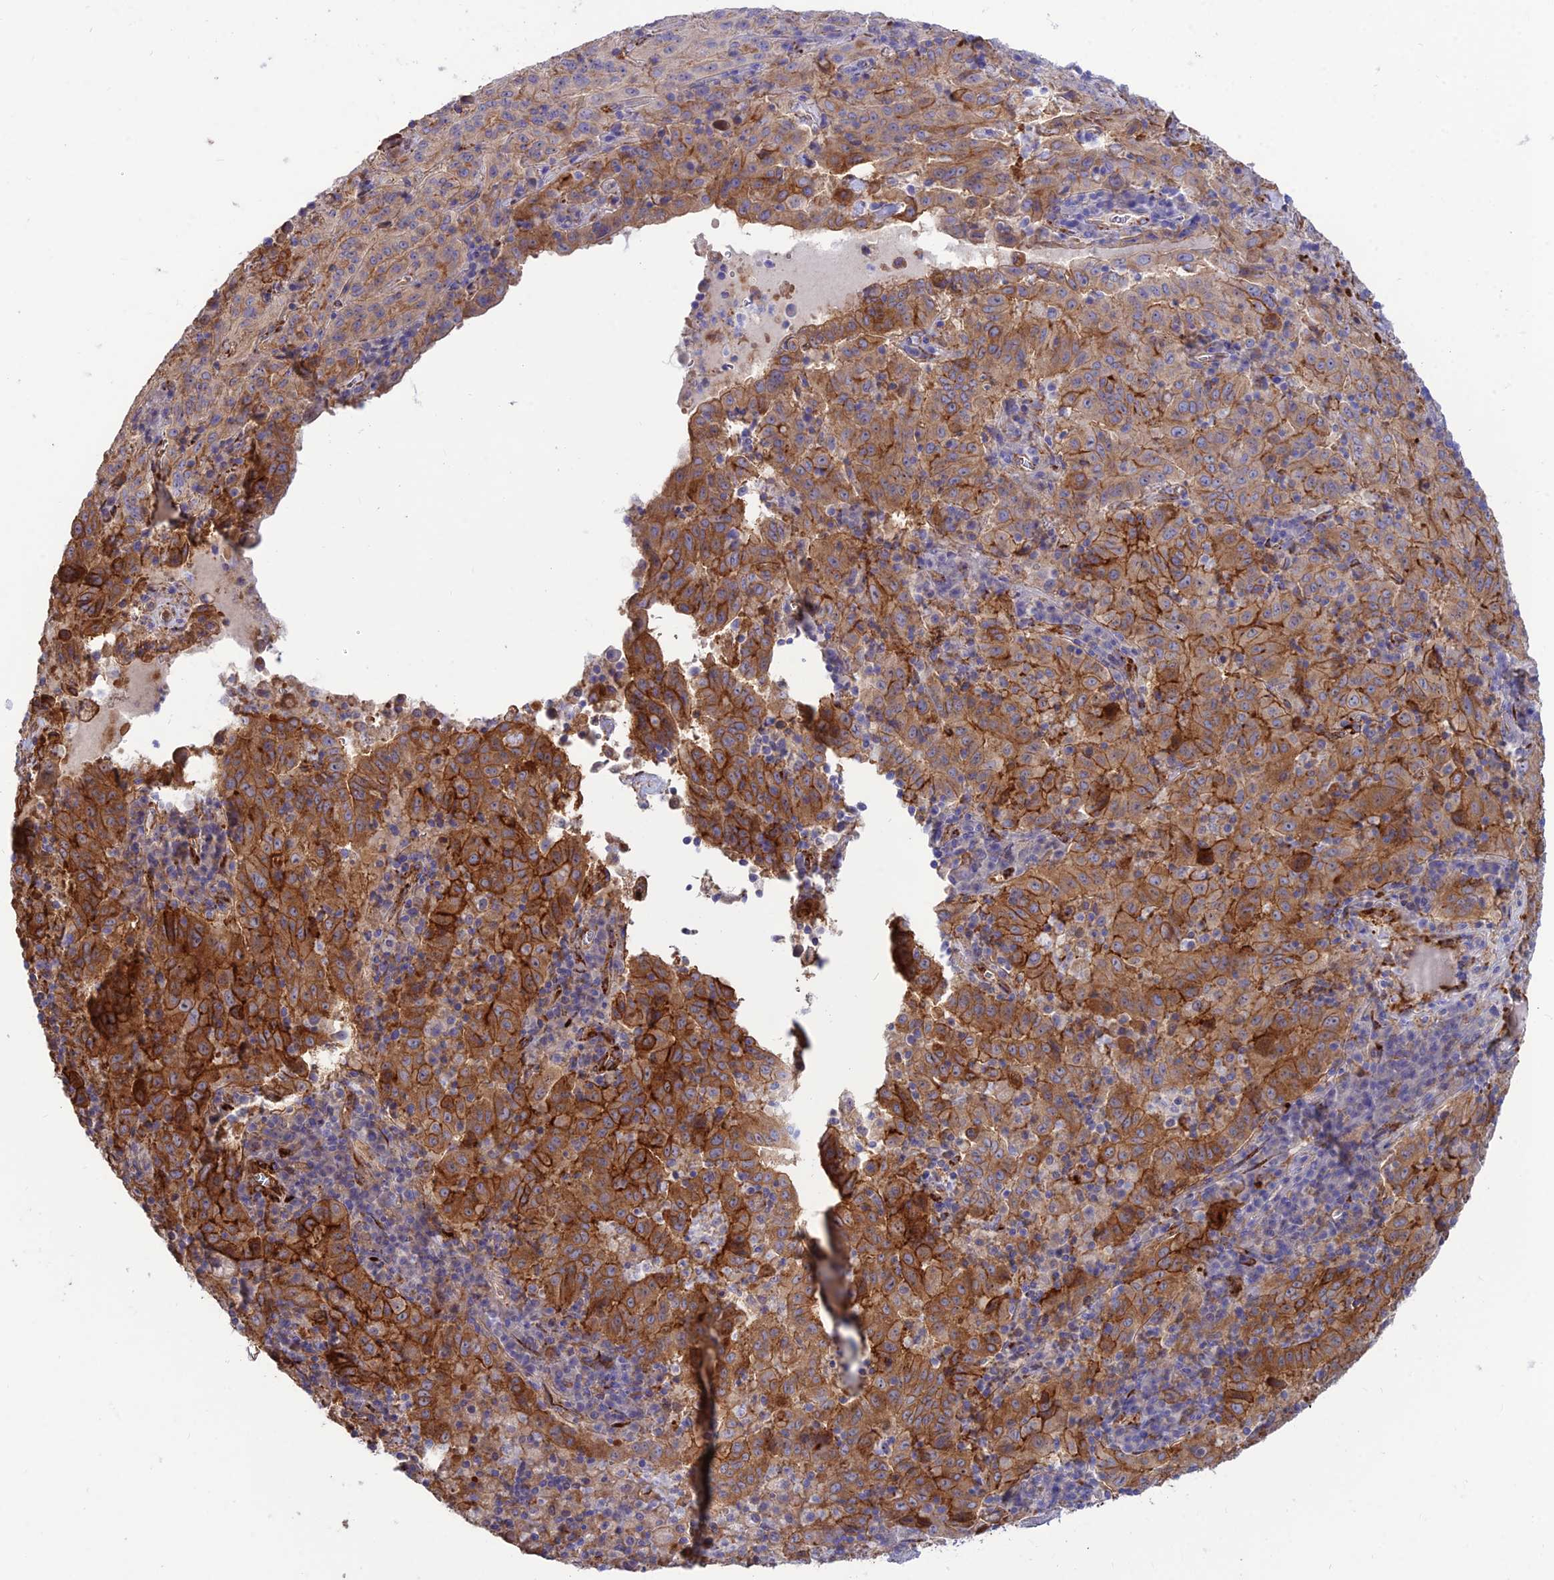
{"staining": {"intensity": "strong", "quantity": ">75%", "location": "cytoplasmic/membranous"}, "tissue": "pancreatic cancer", "cell_type": "Tumor cells", "image_type": "cancer", "snomed": [{"axis": "morphology", "description": "Adenocarcinoma, NOS"}, {"axis": "topography", "description": "Pancreas"}], "caption": "Strong cytoplasmic/membranous protein expression is appreciated in about >75% of tumor cells in pancreatic cancer (adenocarcinoma). Ihc stains the protein of interest in brown and the nuclei are stained blue.", "gene": "CRTAP", "patient": {"sex": "male", "age": 63}}